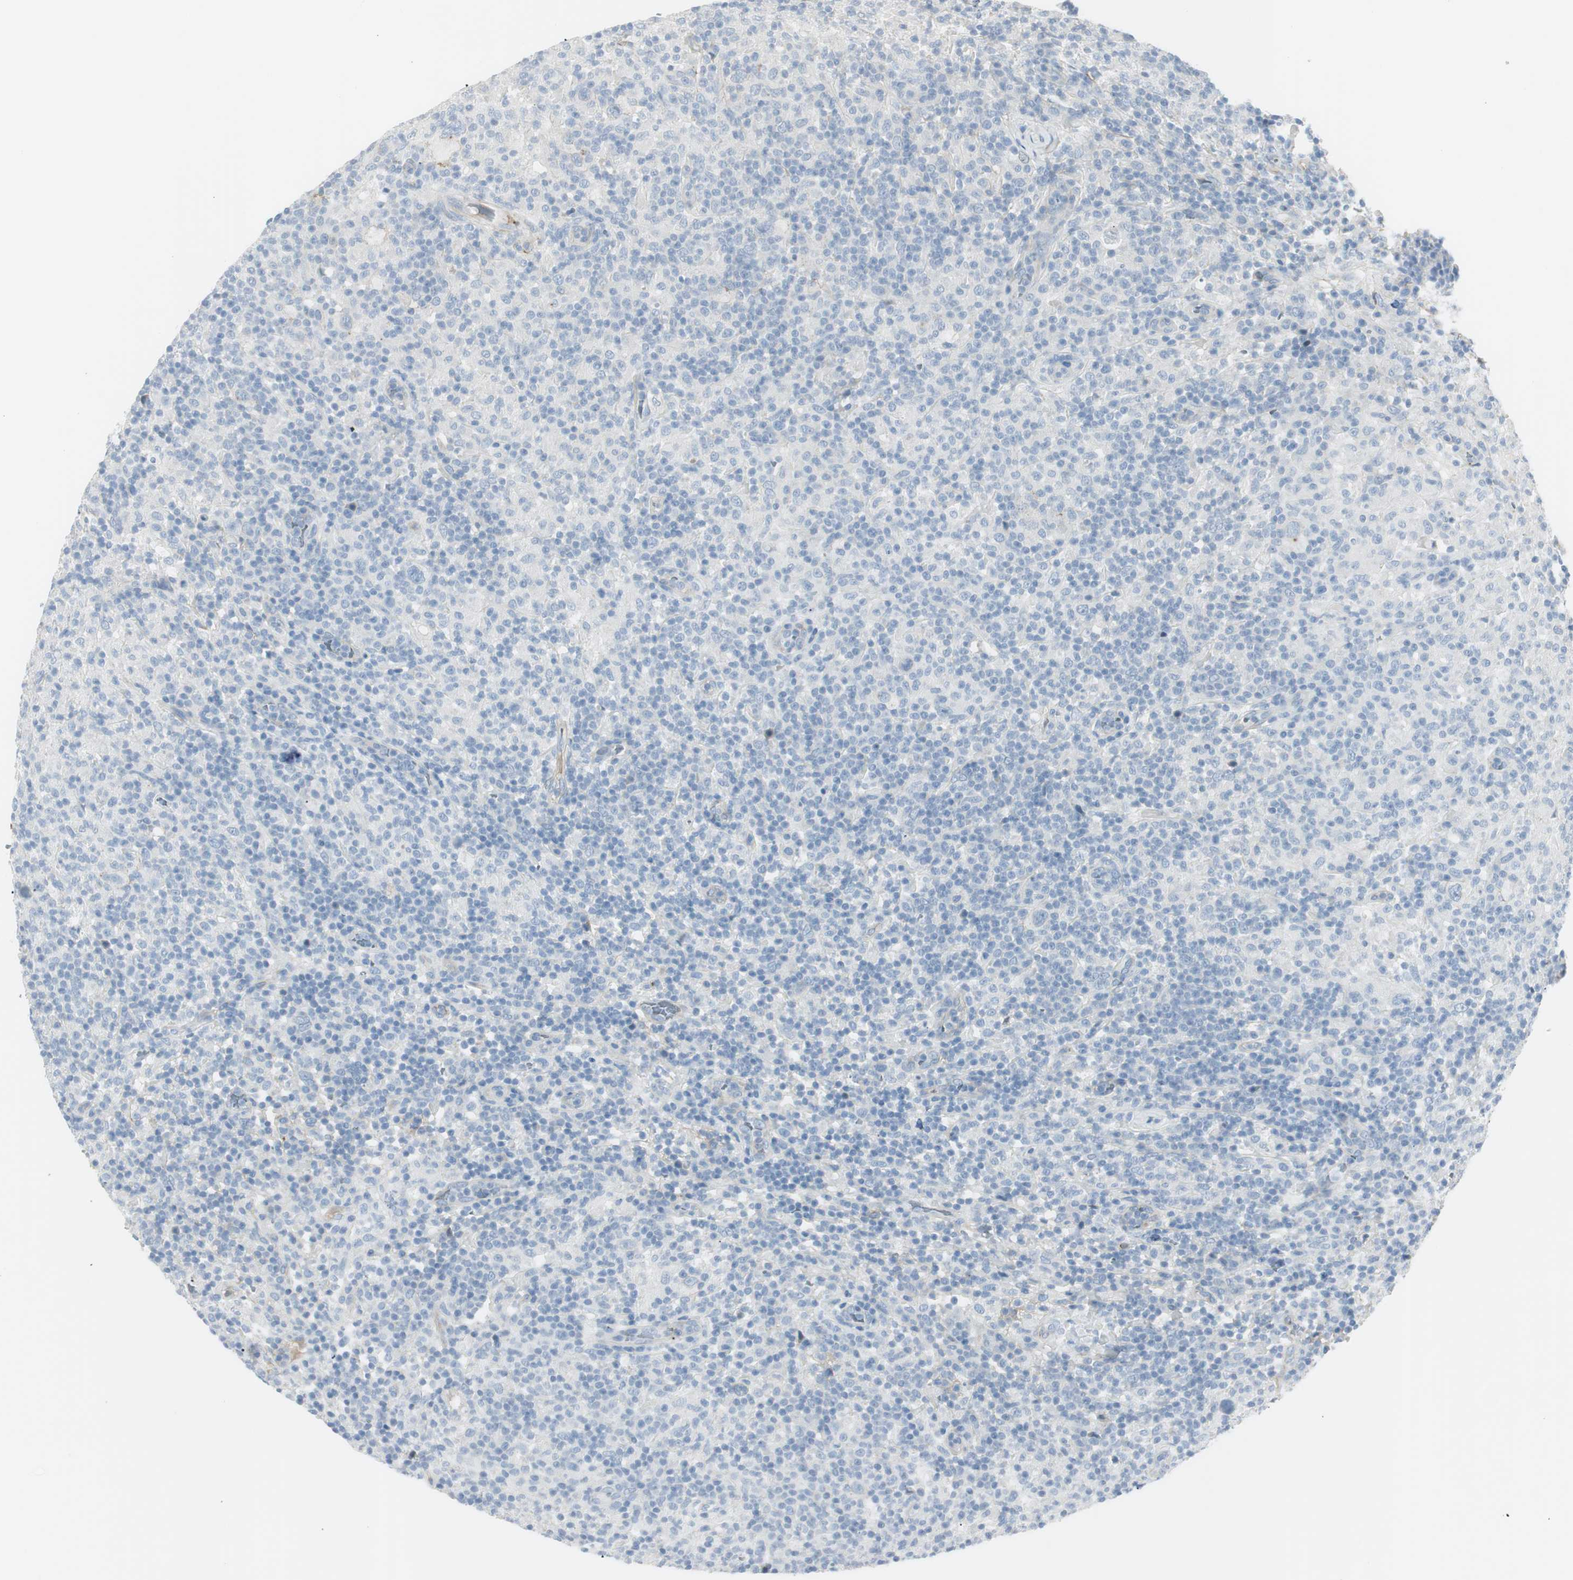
{"staining": {"intensity": "negative", "quantity": "none", "location": "none"}, "tissue": "lymphoma", "cell_type": "Tumor cells", "image_type": "cancer", "snomed": [{"axis": "morphology", "description": "Hodgkin's disease, NOS"}, {"axis": "topography", "description": "Lymph node"}], "caption": "Immunohistochemical staining of Hodgkin's disease shows no significant positivity in tumor cells.", "gene": "CACNA2D1", "patient": {"sex": "male", "age": 70}}